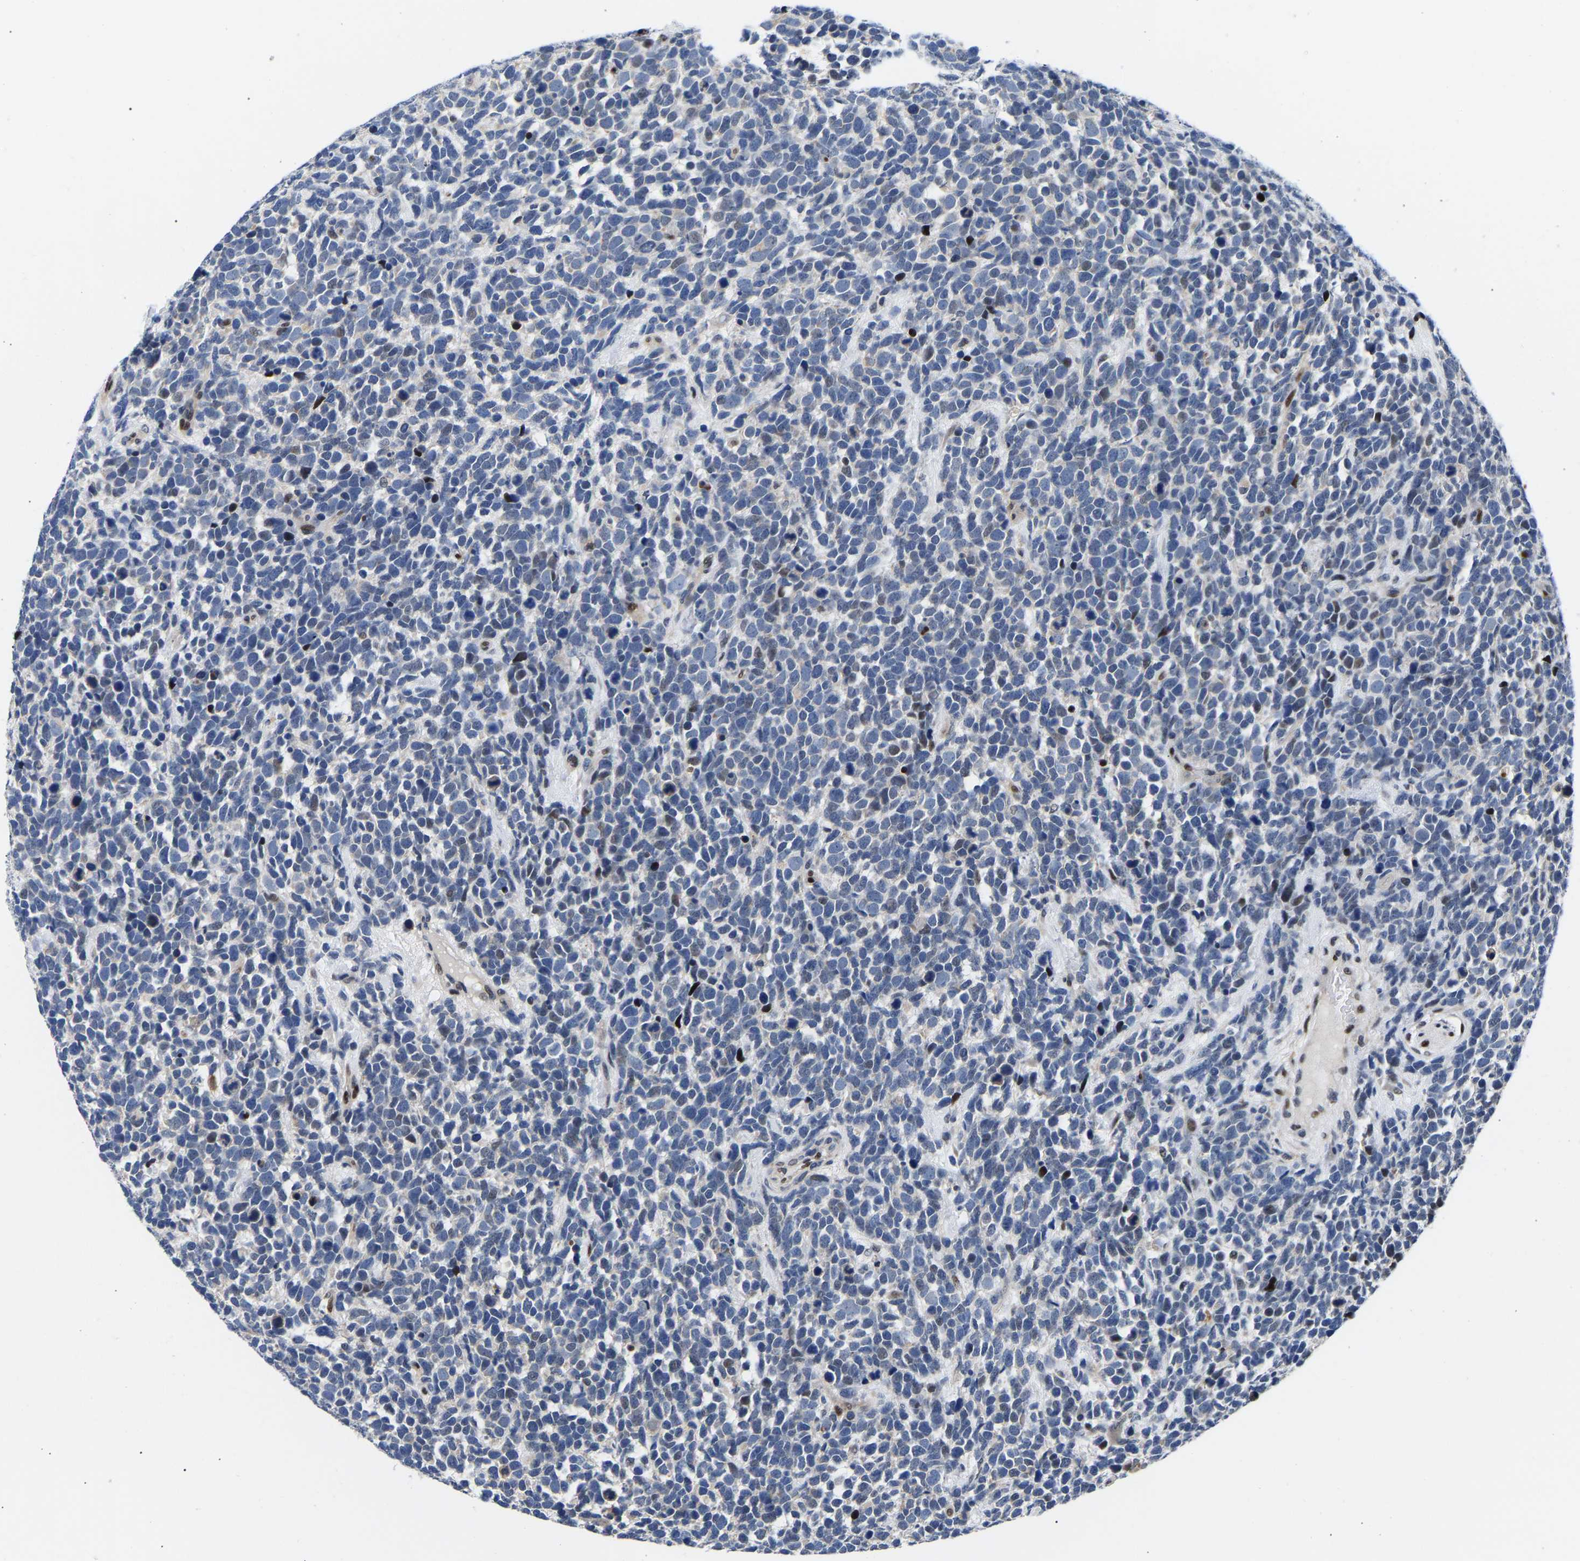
{"staining": {"intensity": "negative", "quantity": "none", "location": "none"}, "tissue": "urothelial cancer", "cell_type": "Tumor cells", "image_type": "cancer", "snomed": [{"axis": "morphology", "description": "Urothelial carcinoma, High grade"}, {"axis": "topography", "description": "Urinary bladder"}], "caption": "Tumor cells show no significant protein positivity in urothelial cancer.", "gene": "PTRHD1", "patient": {"sex": "female", "age": 82}}